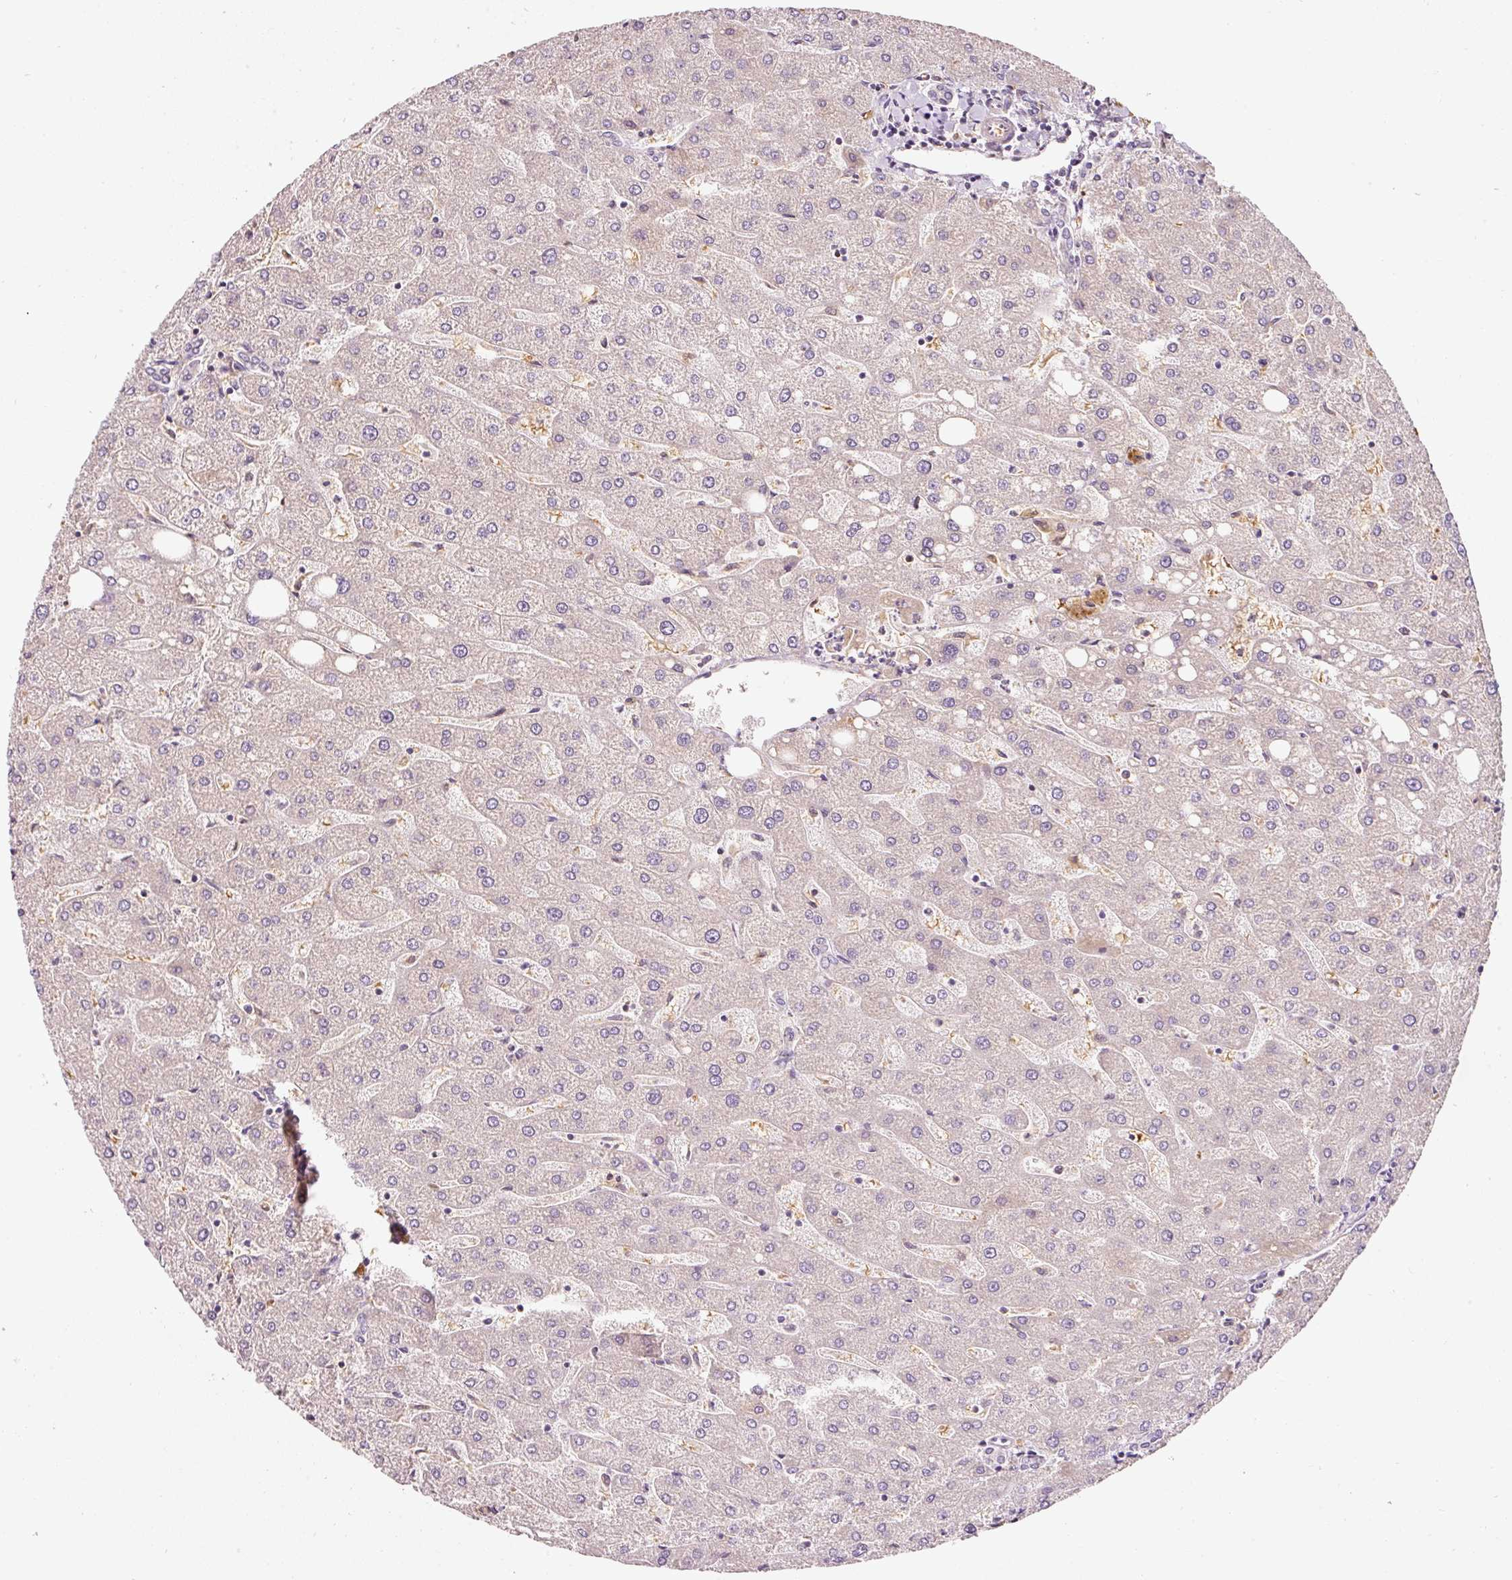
{"staining": {"intensity": "negative", "quantity": "none", "location": "none"}, "tissue": "liver", "cell_type": "Cholangiocytes", "image_type": "normal", "snomed": [{"axis": "morphology", "description": "Normal tissue, NOS"}, {"axis": "topography", "description": "Liver"}], "caption": "Cholangiocytes show no significant protein positivity in unremarkable liver.", "gene": "ZNF460", "patient": {"sex": "male", "age": 67}}